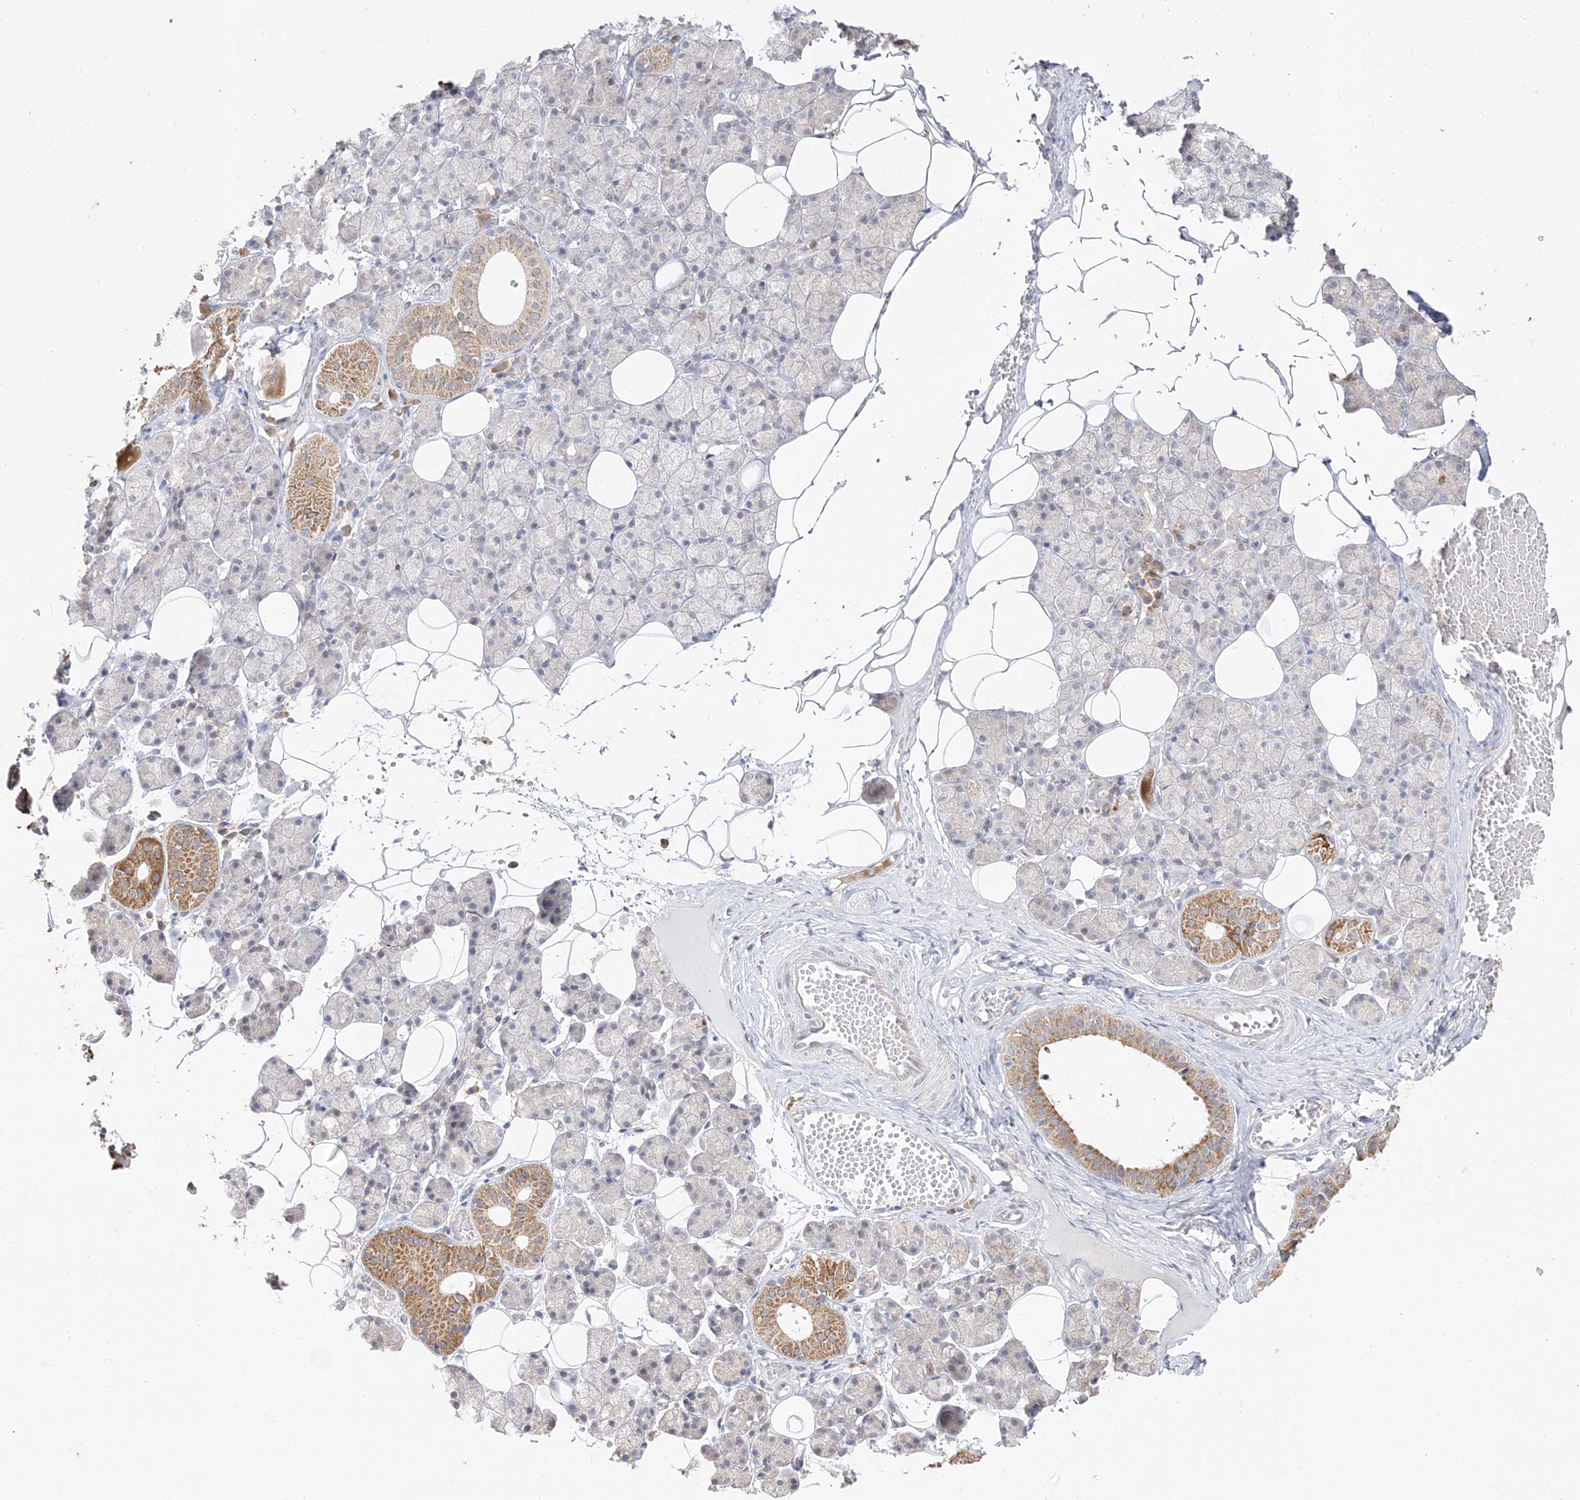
{"staining": {"intensity": "strong", "quantity": "<25%", "location": "cytoplasmic/membranous"}, "tissue": "salivary gland", "cell_type": "Glandular cells", "image_type": "normal", "snomed": [{"axis": "morphology", "description": "Normal tissue, NOS"}, {"axis": "topography", "description": "Salivary gland"}], "caption": "Strong cytoplasmic/membranous expression for a protein is seen in about <25% of glandular cells of normal salivary gland using IHC.", "gene": "TRANK1", "patient": {"sex": "female", "age": 33}}